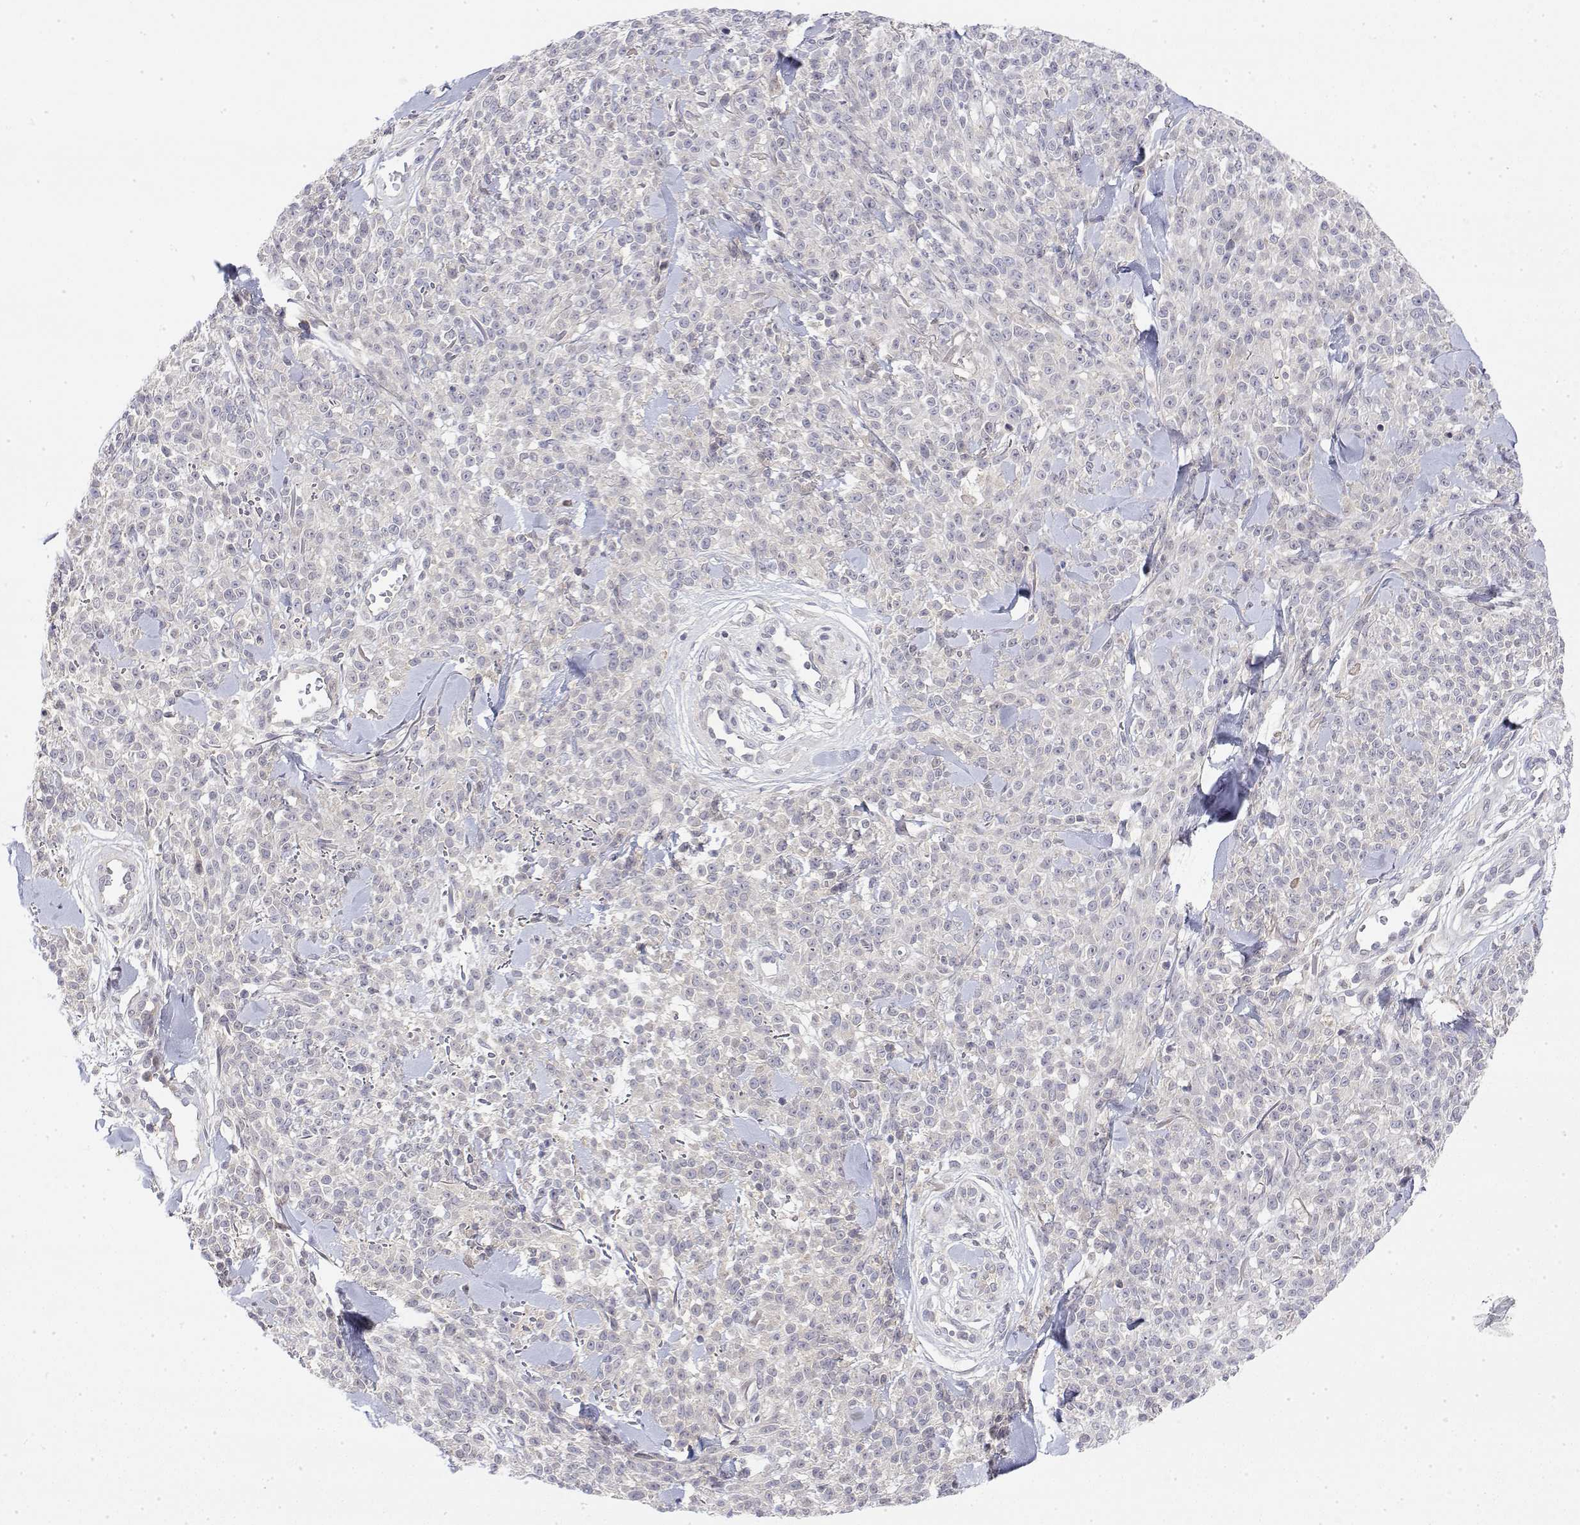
{"staining": {"intensity": "negative", "quantity": "none", "location": "none"}, "tissue": "melanoma", "cell_type": "Tumor cells", "image_type": "cancer", "snomed": [{"axis": "morphology", "description": "Malignant melanoma, NOS"}, {"axis": "topography", "description": "Skin"}, {"axis": "topography", "description": "Skin of trunk"}], "caption": "Tumor cells show no significant positivity in melanoma.", "gene": "IGFBP4", "patient": {"sex": "male", "age": 74}}